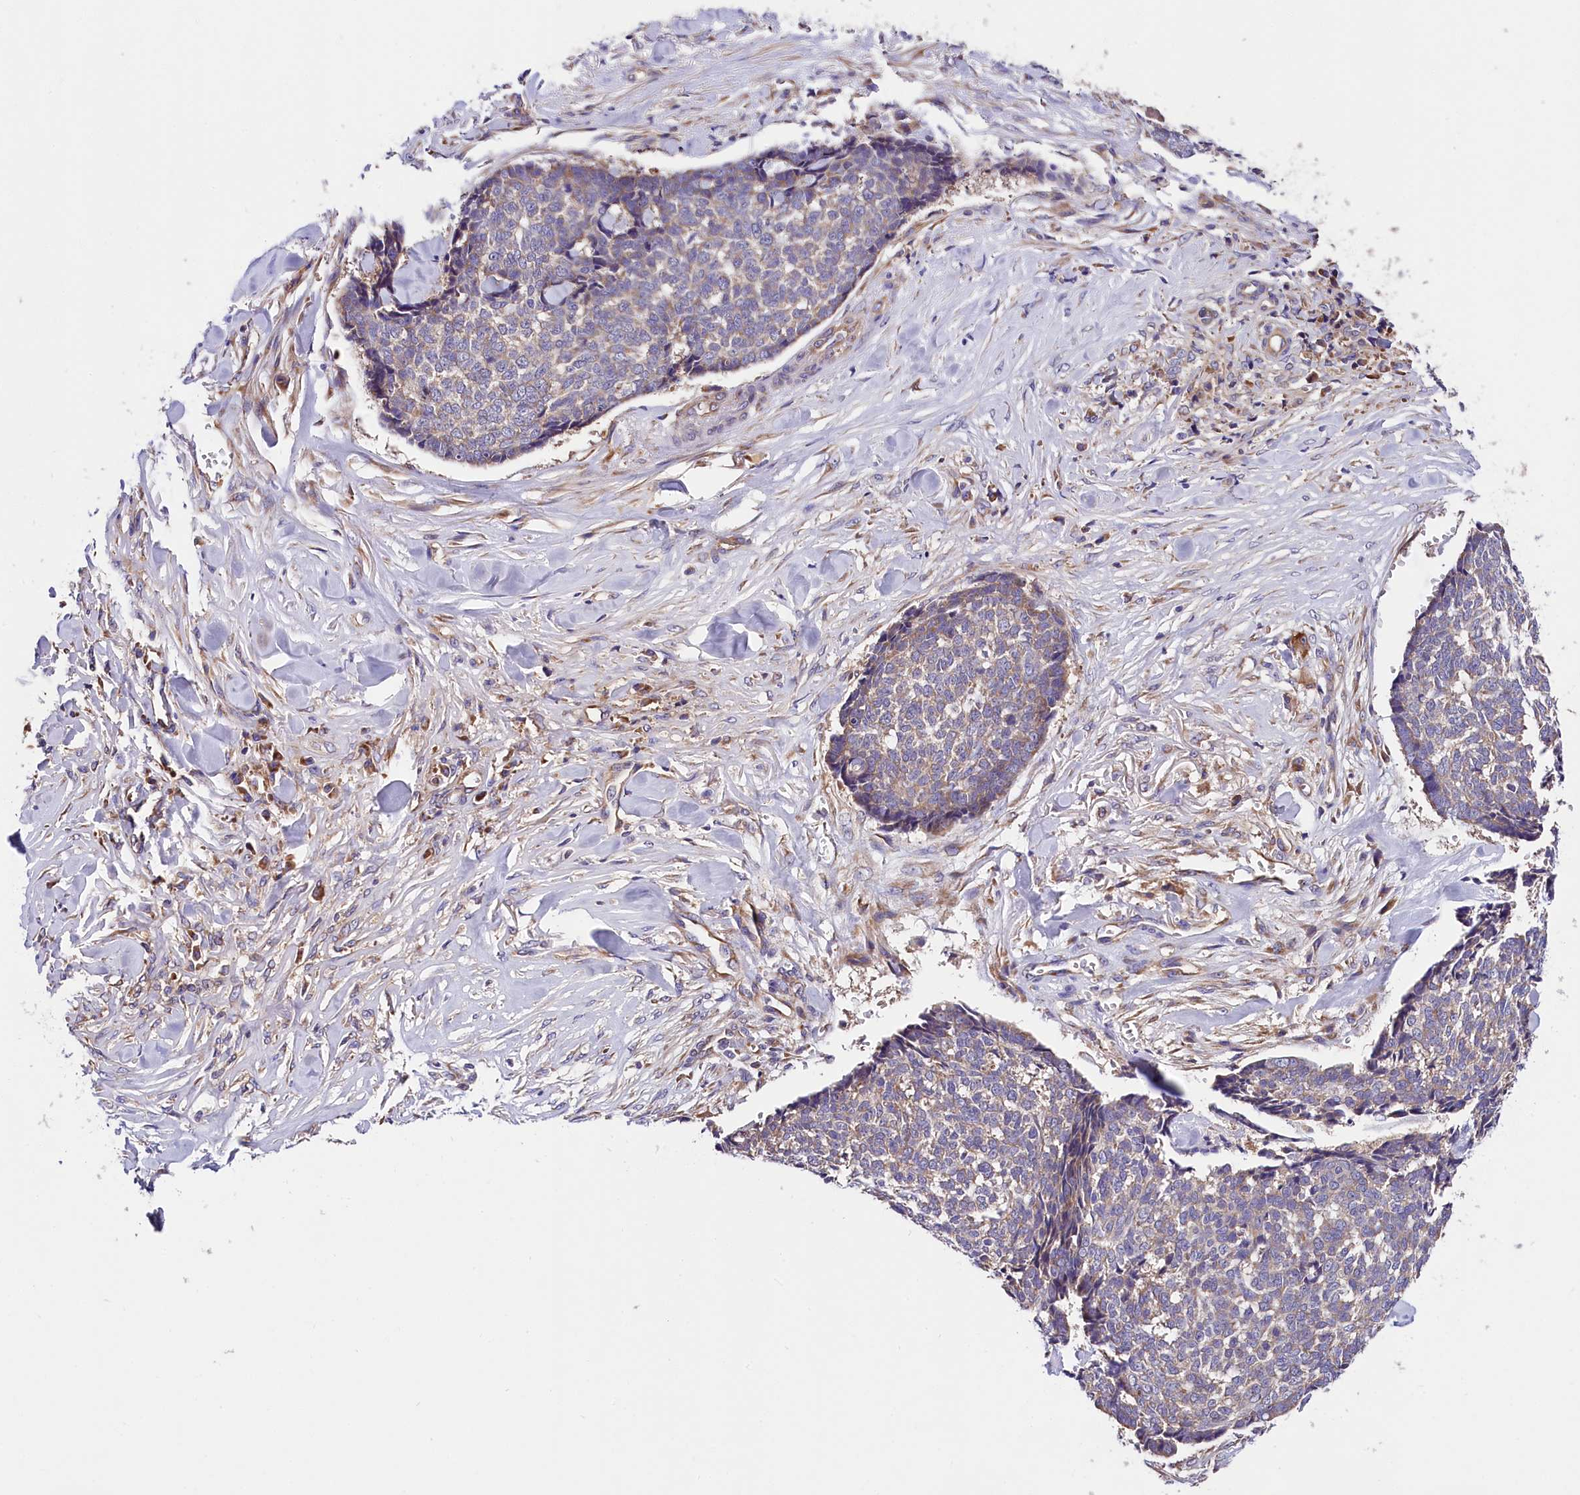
{"staining": {"intensity": "negative", "quantity": "none", "location": "none"}, "tissue": "skin cancer", "cell_type": "Tumor cells", "image_type": "cancer", "snomed": [{"axis": "morphology", "description": "Basal cell carcinoma"}, {"axis": "topography", "description": "Skin"}], "caption": "Tumor cells show no significant protein positivity in skin cancer (basal cell carcinoma). (DAB (3,3'-diaminobenzidine) IHC, high magnification).", "gene": "SPG11", "patient": {"sex": "male", "age": 84}}